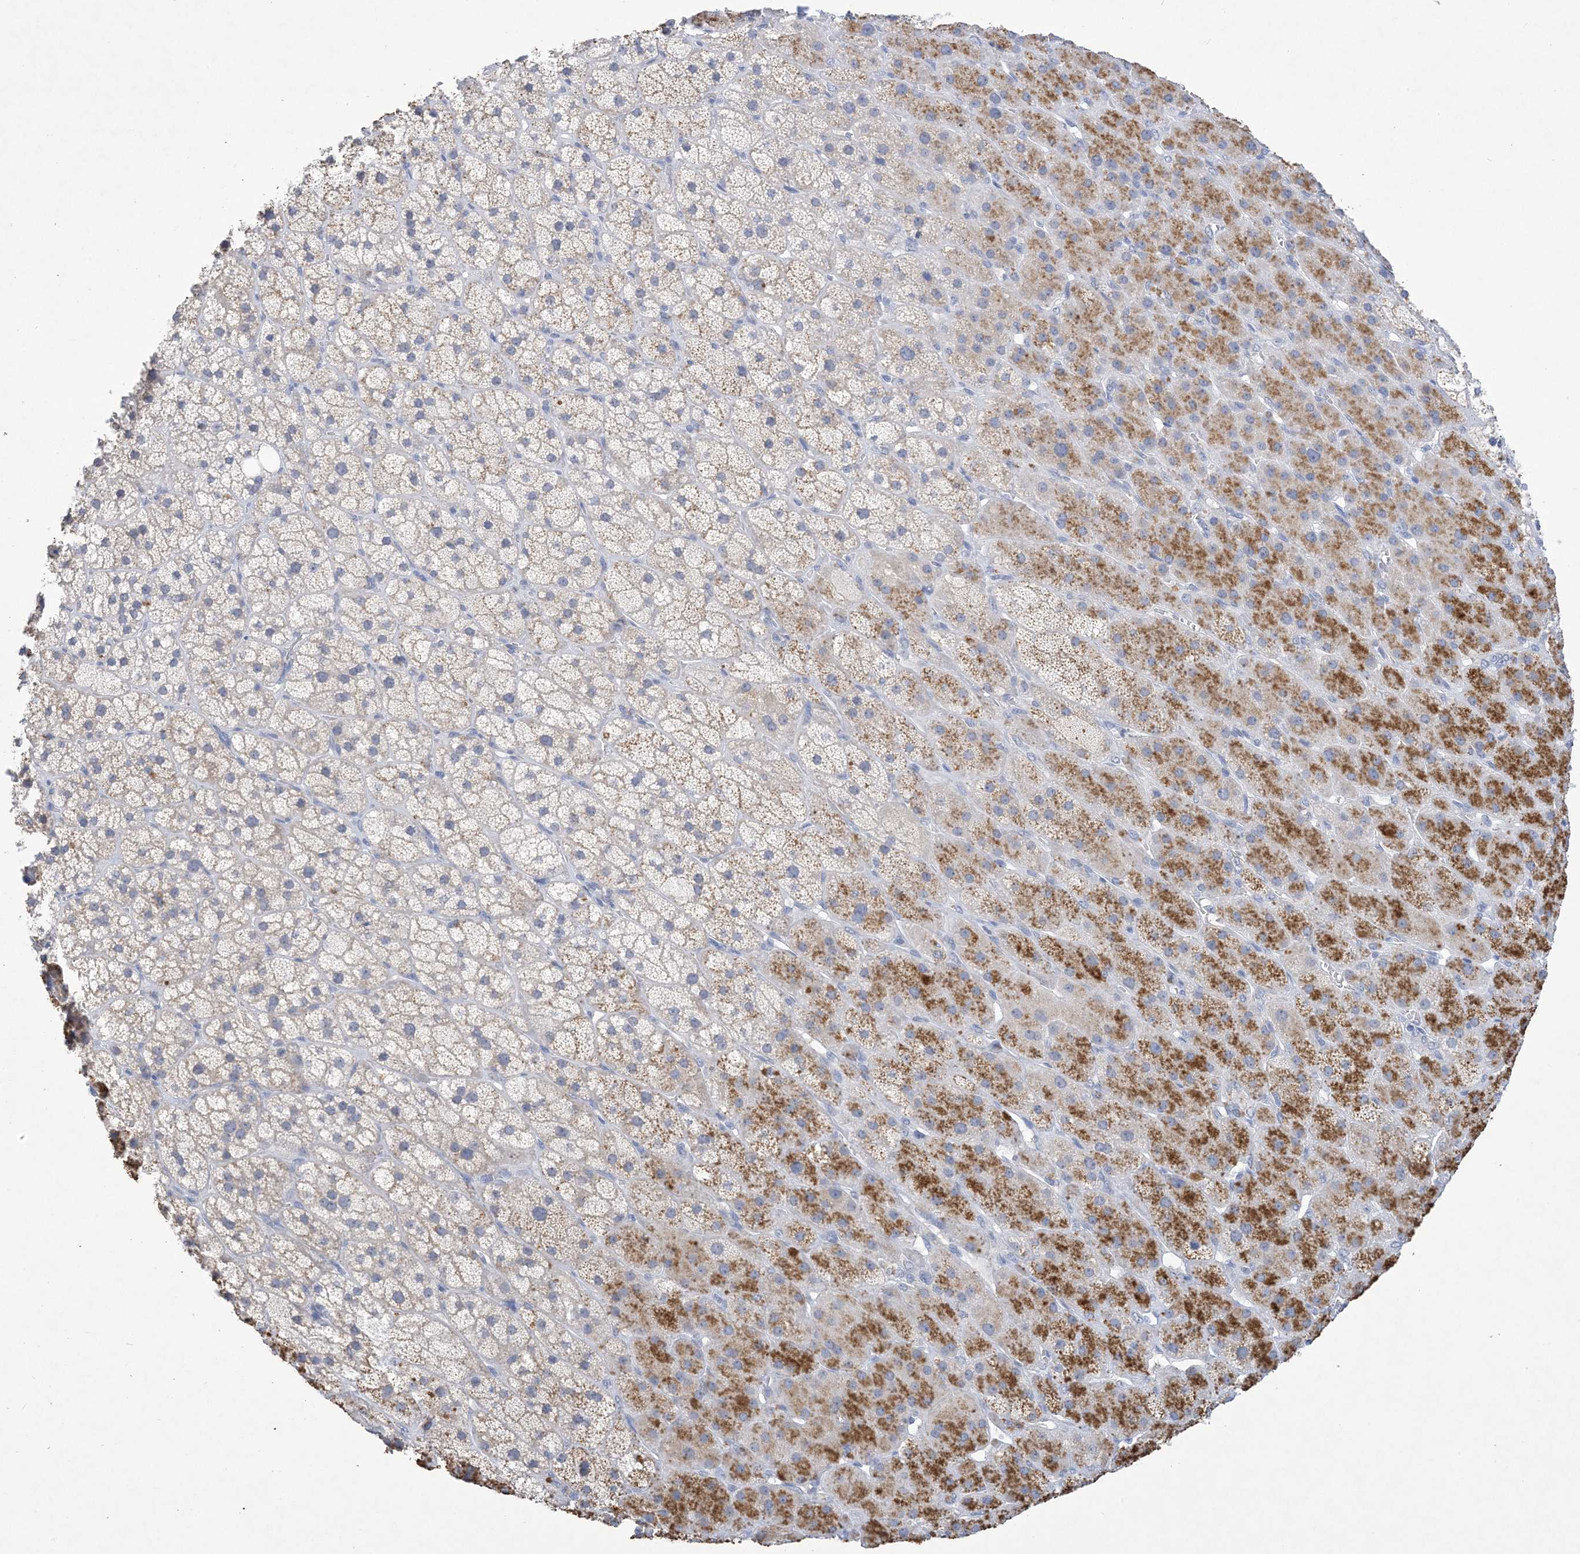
{"staining": {"intensity": "moderate", "quantity": "25%-75%", "location": "cytoplasmic/membranous"}, "tissue": "adrenal gland", "cell_type": "Glandular cells", "image_type": "normal", "snomed": [{"axis": "morphology", "description": "Normal tissue, NOS"}, {"axis": "topography", "description": "Adrenal gland"}], "caption": "Adrenal gland stained with IHC reveals moderate cytoplasmic/membranous expression in about 25%-75% of glandular cells. The protein is stained brown, and the nuclei are stained in blue (DAB (3,3'-diaminobenzidine) IHC with brightfield microscopy, high magnification).", "gene": "DSC3", "patient": {"sex": "male", "age": 61}}